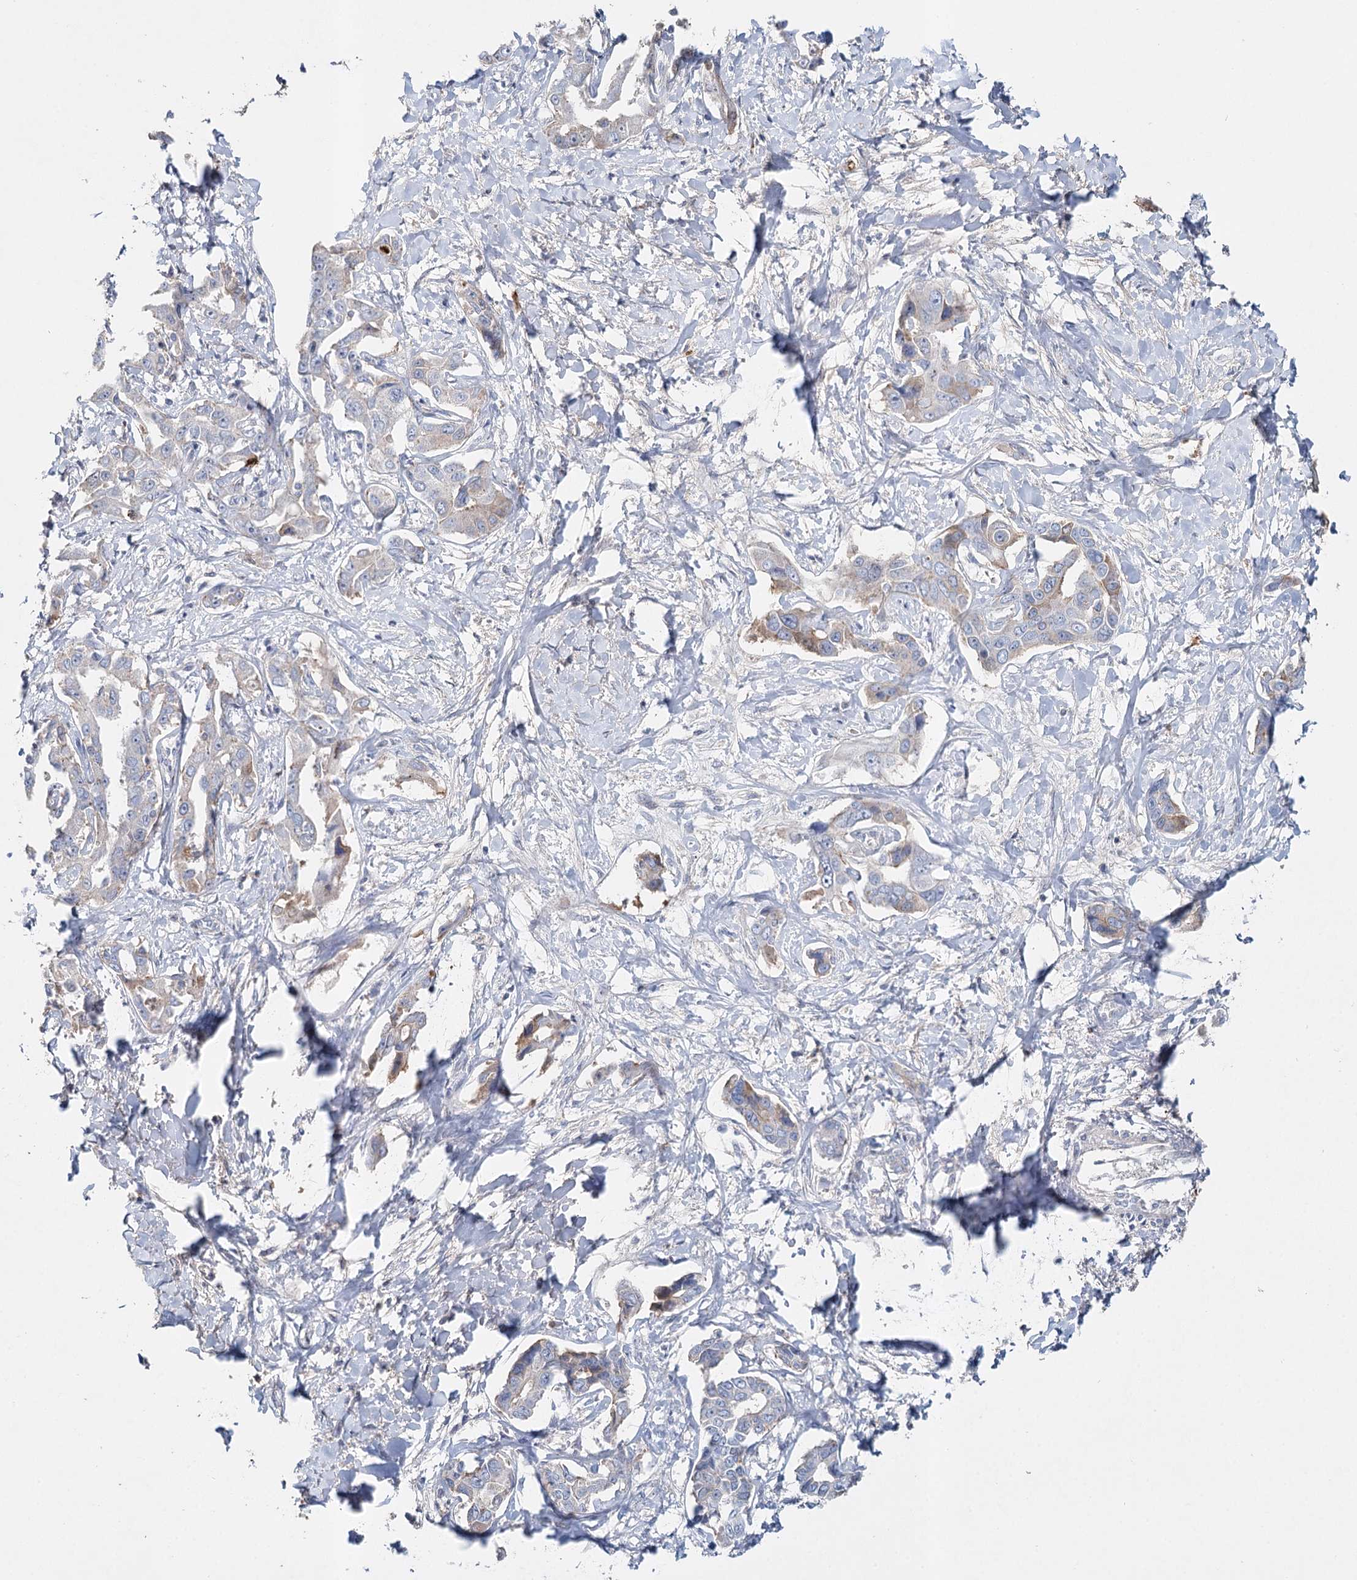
{"staining": {"intensity": "weak", "quantity": "<25%", "location": "cytoplasmic/membranous"}, "tissue": "liver cancer", "cell_type": "Tumor cells", "image_type": "cancer", "snomed": [{"axis": "morphology", "description": "Cholangiocarcinoma"}, {"axis": "topography", "description": "Liver"}], "caption": "IHC image of human liver cancer (cholangiocarcinoma) stained for a protein (brown), which demonstrates no expression in tumor cells.", "gene": "ALKBH8", "patient": {"sex": "male", "age": 59}}